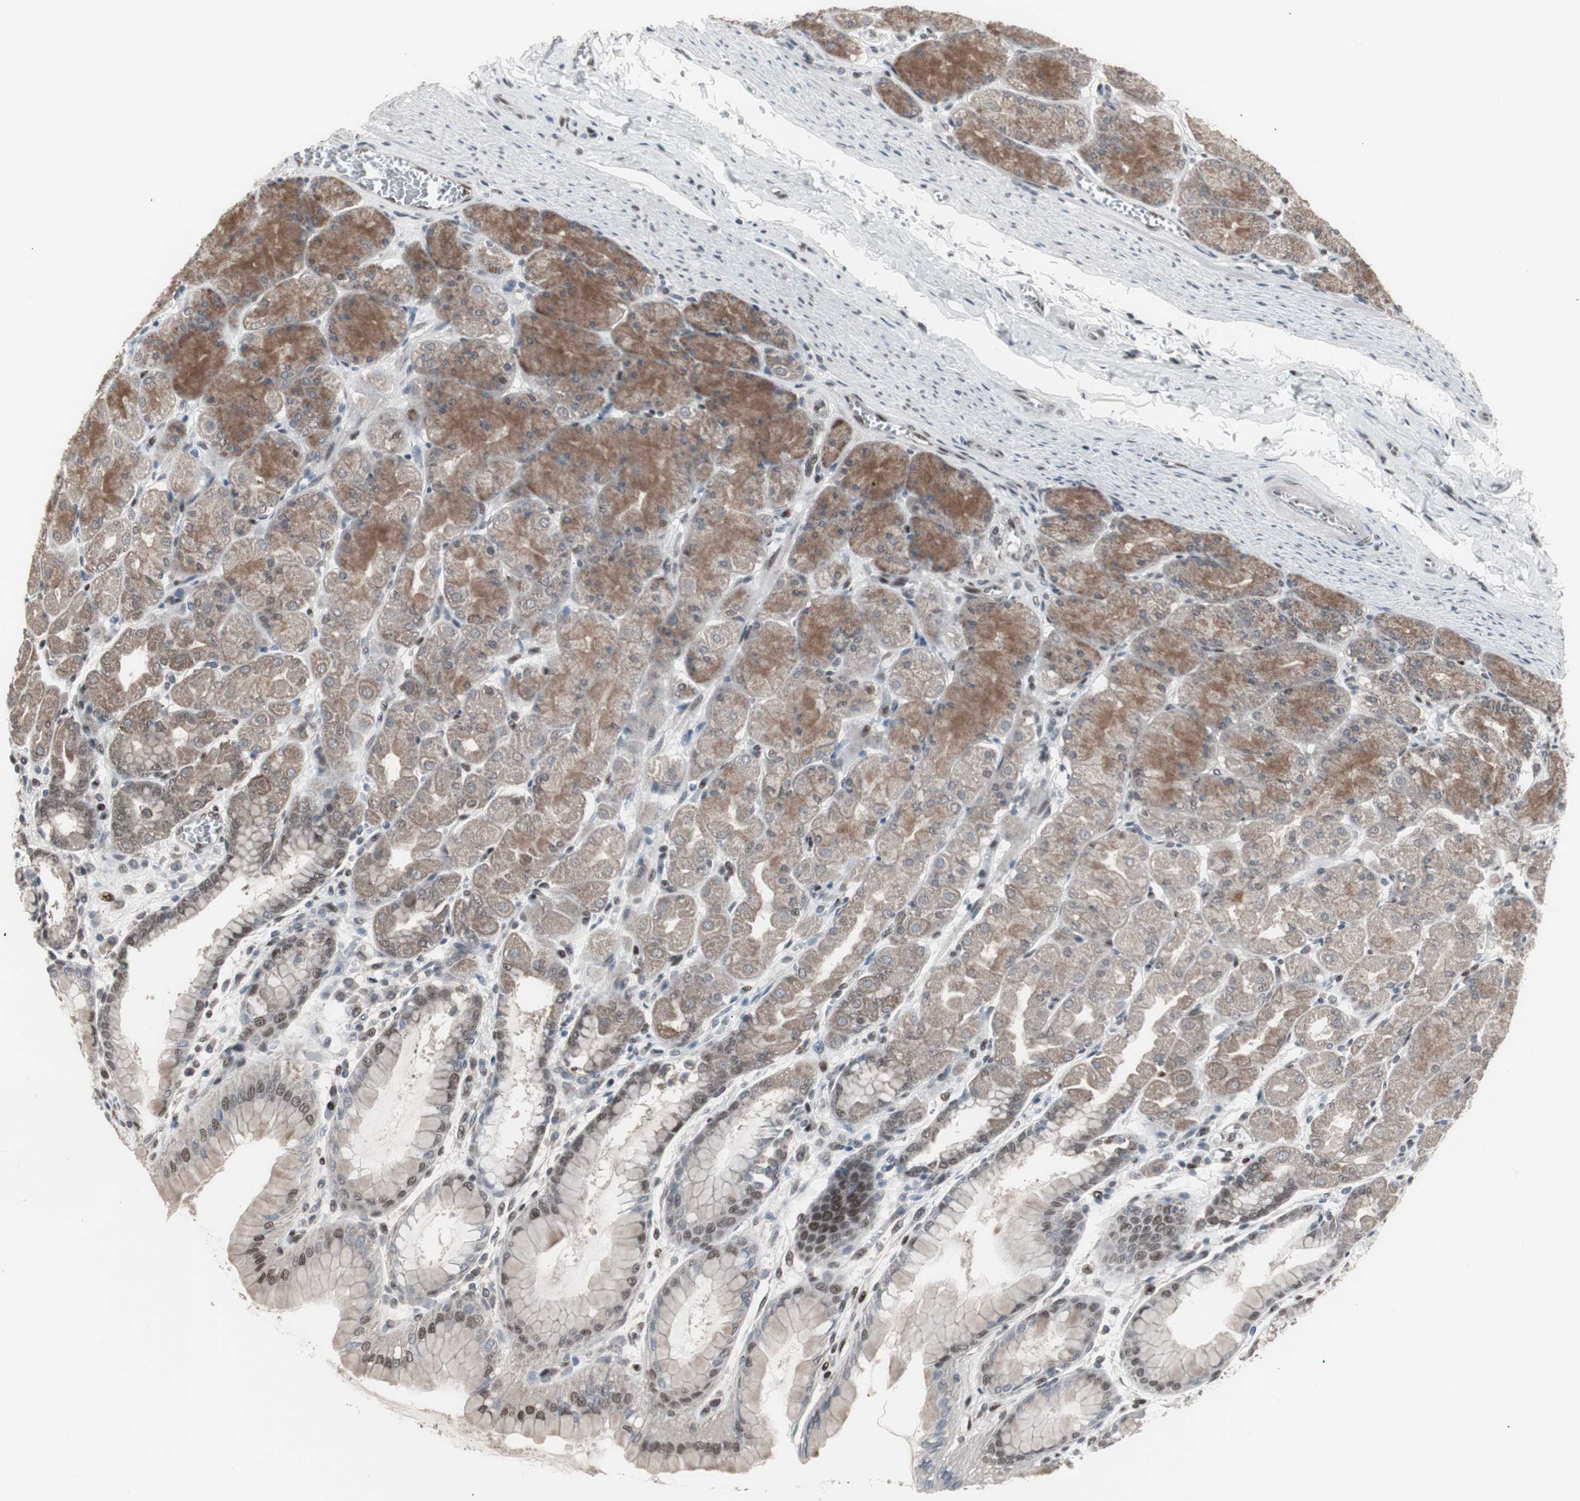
{"staining": {"intensity": "strong", "quantity": "25%-75%", "location": "cytoplasmic/membranous,nuclear"}, "tissue": "stomach", "cell_type": "Glandular cells", "image_type": "normal", "snomed": [{"axis": "morphology", "description": "Normal tissue, NOS"}, {"axis": "topography", "description": "Stomach, upper"}], "caption": "Protein expression analysis of benign human stomach reveals strong cytoplasmic/membranous,nuclear positivity in approximately 25%-75% of glandular cells. (DAB (3,3'-diaminobenzidine) IHC, brown staining for protein, blue staining for nuclei).", "gene": "RXRA", "patient": {"sex": "female", "age": 56}}